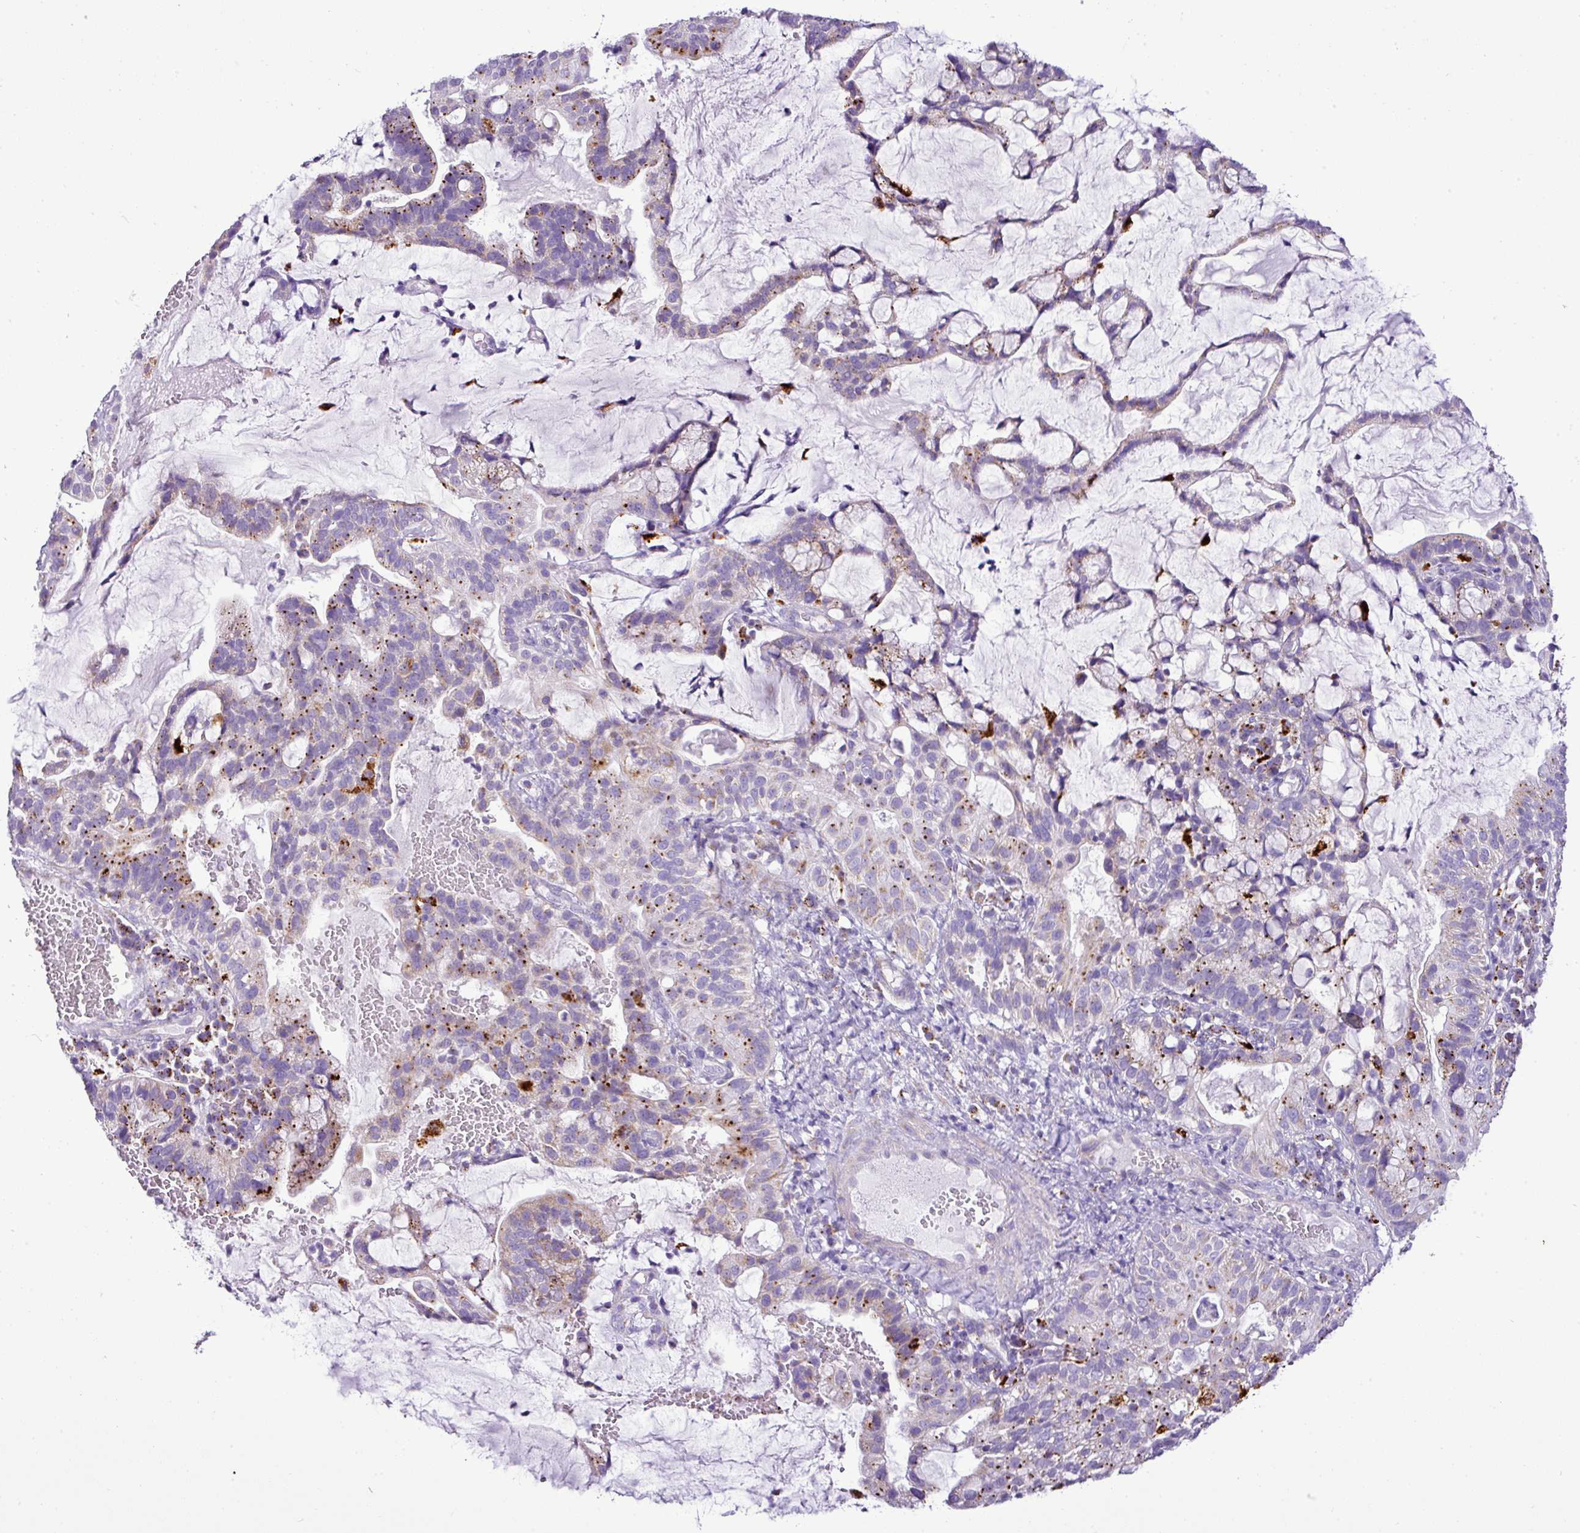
{"staining": {"intensity": "strong", "quantity": "<25%", "location": "cytoplasmic/membranous"}, "tissue": "cervical cancer", "cell_type": "Tumor cells", "image_type": "cancer", "snomed": [{"axis": "morphology", "description": "Adenocarcinoma, NOS"}, {"axis": "topography", "description": "Cervix"}], "caption": "IHC image of human cervical cancer (adenocarcinoma) stained for a protein (brown), which demonstrates medium levels of strong cytoplasmic/membranous staining in approximately <25% of tumor cells.", "gene": "PGAP4", "patient": {"sex": "female", "age": 41}}